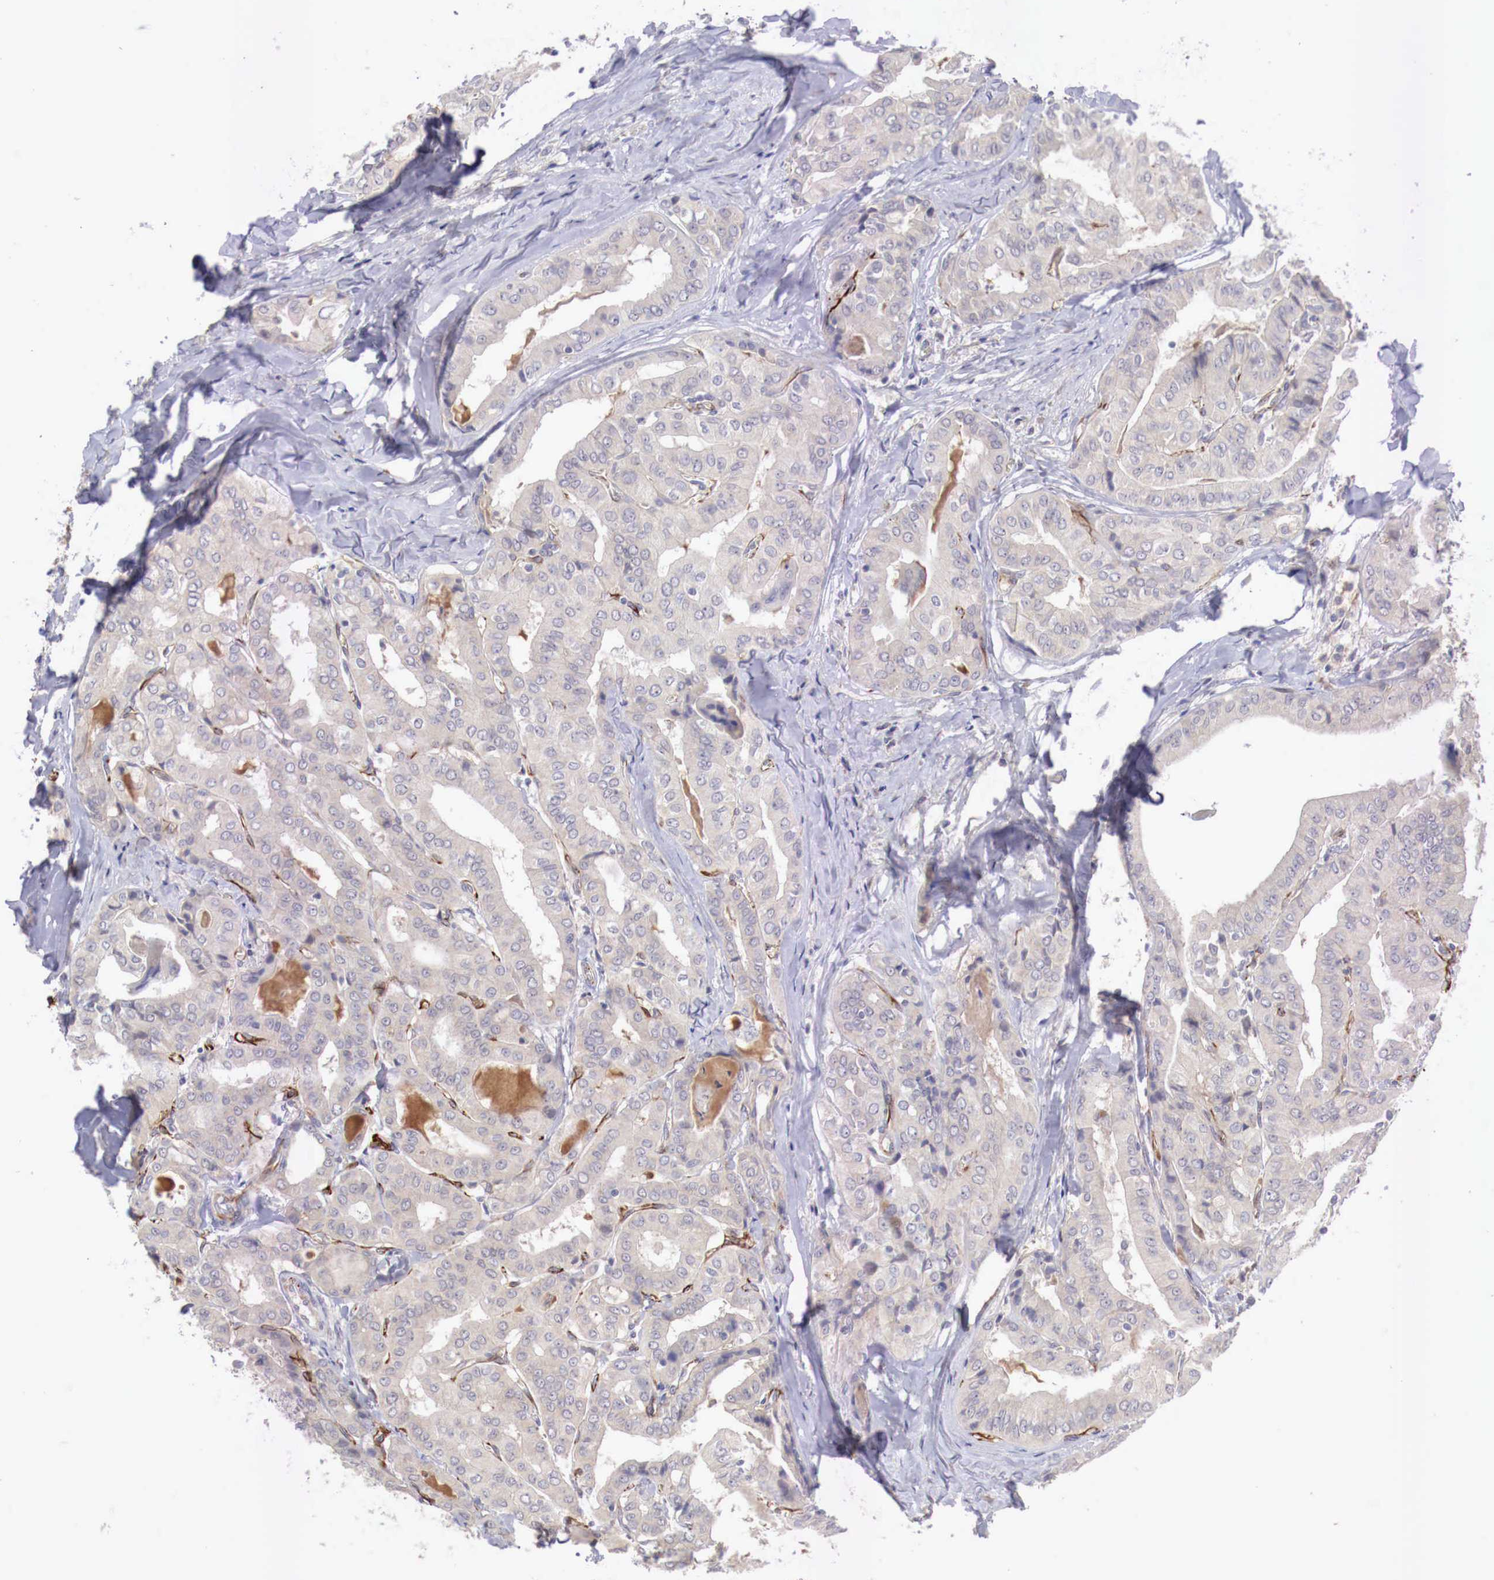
{"staining": {"intensity": "negative", "quantity": "none", "location": "none"}, "tissue": "thyroid cancer", "cell_type": "Tumor cells", "image_type": "cancer", "snomed": [{"axis": "morphology", "description": "Papillary adenocarcinoma, NOS"}, {"axis": "topography", "description": "Thyroid gland"}], "caption": "Immunohistochemistry image of human thyroid papillary adenocarcinoma stained for a protein (brown), which reveals no expression in tumor cells.", "gene": "WT1", "patient": {"sex": "female", "age": 71}}